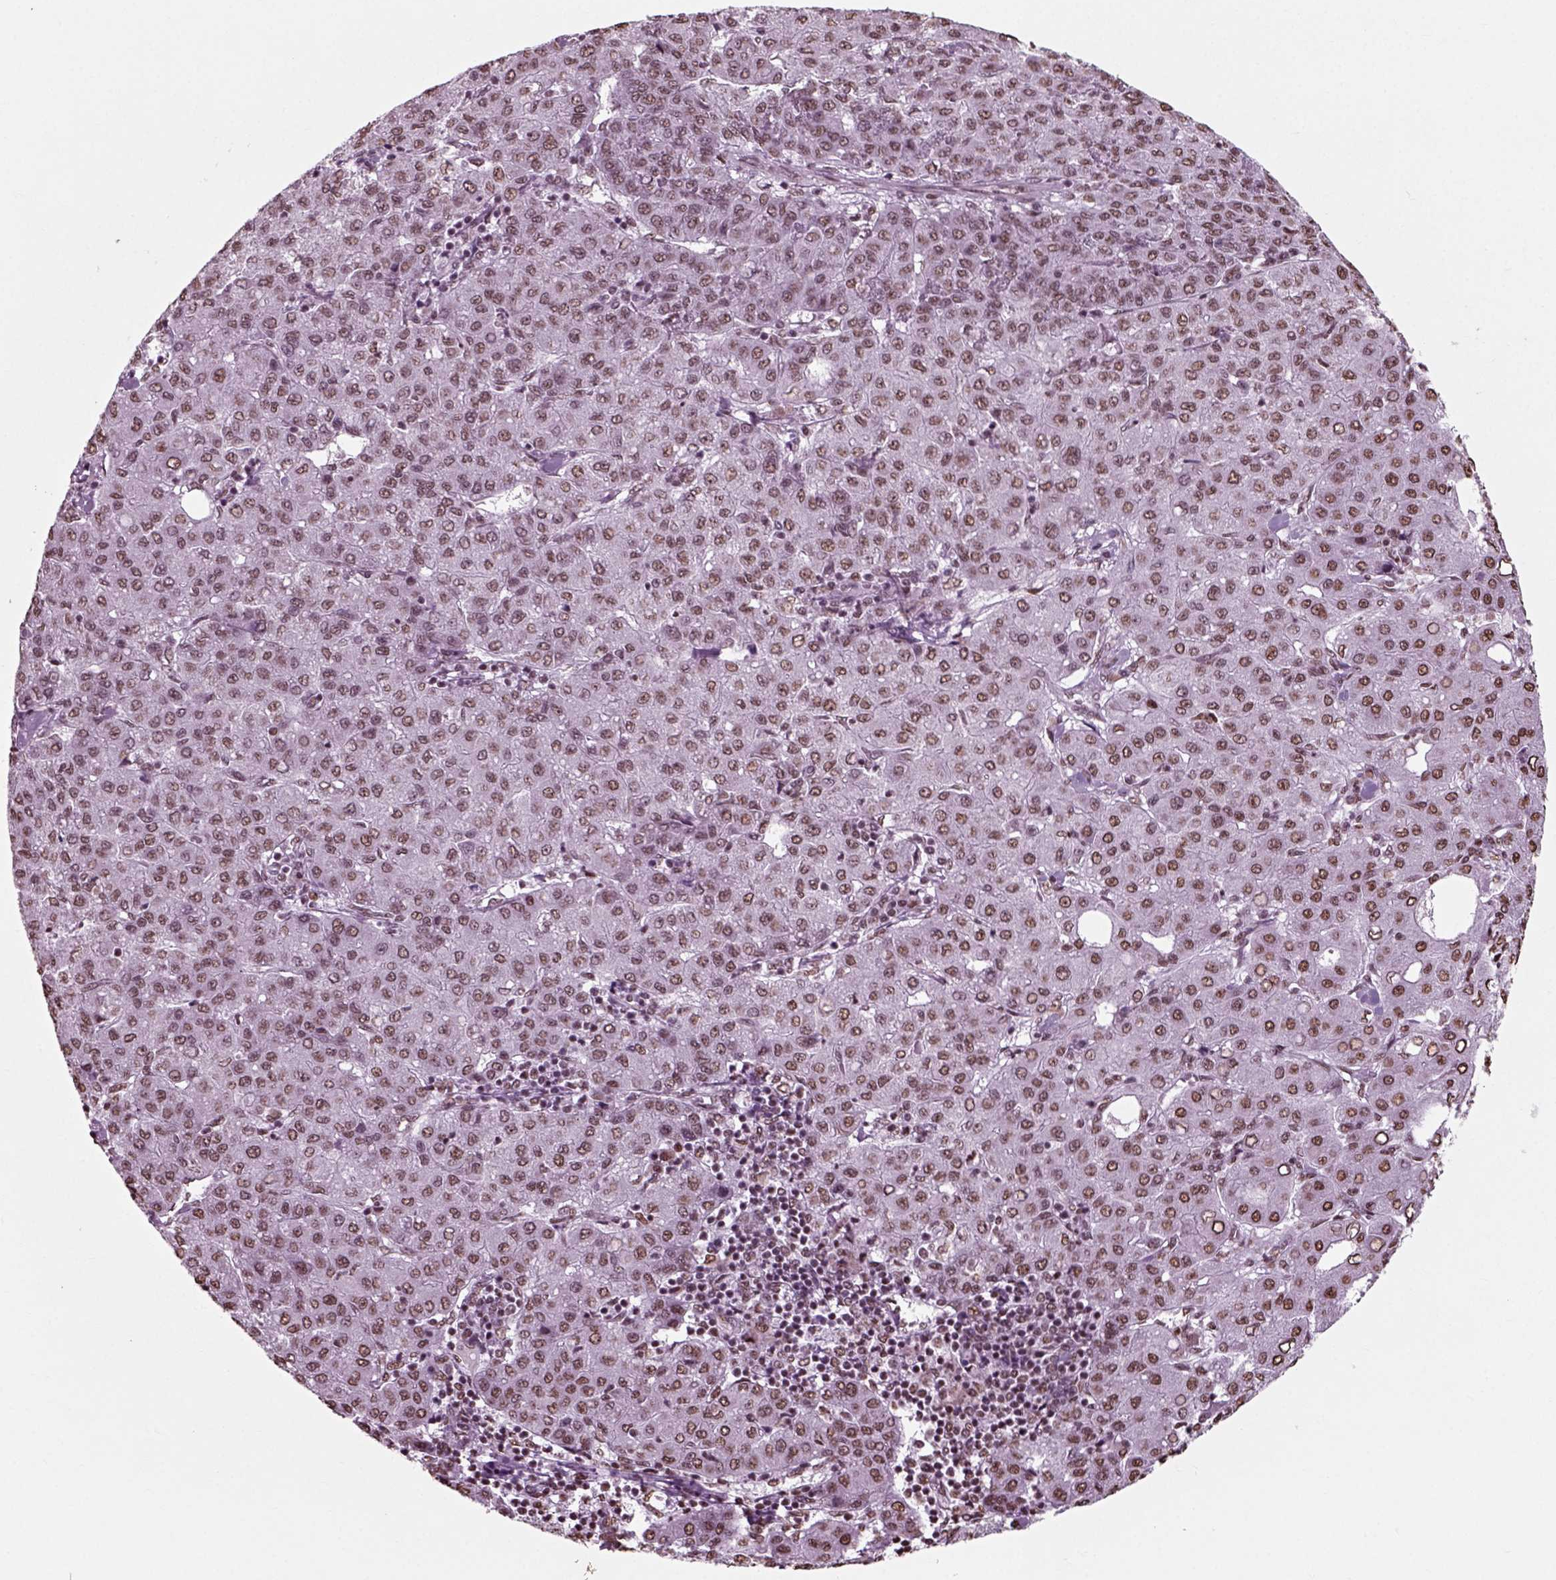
{"staining": {"intensity": "weak", "quantity": ">75%", "location": "nuclear"}, "tissue": "liver cancer", "cell_type": "Tumor cells", "image_type": "cancer", "snomed": [{"axis": "morphology", "description": "Carcinoma, Hepatocellular, NOS"}, {"axis": "topography", "description": "Liver"}], "caption": "The micrograph demonstrates staining of liver cancer, revealing weak nuclear protein positivity (brown color) within tumor cells.", "gene": "POLR1H", "patient": {"sex": "male", "age": 65}}